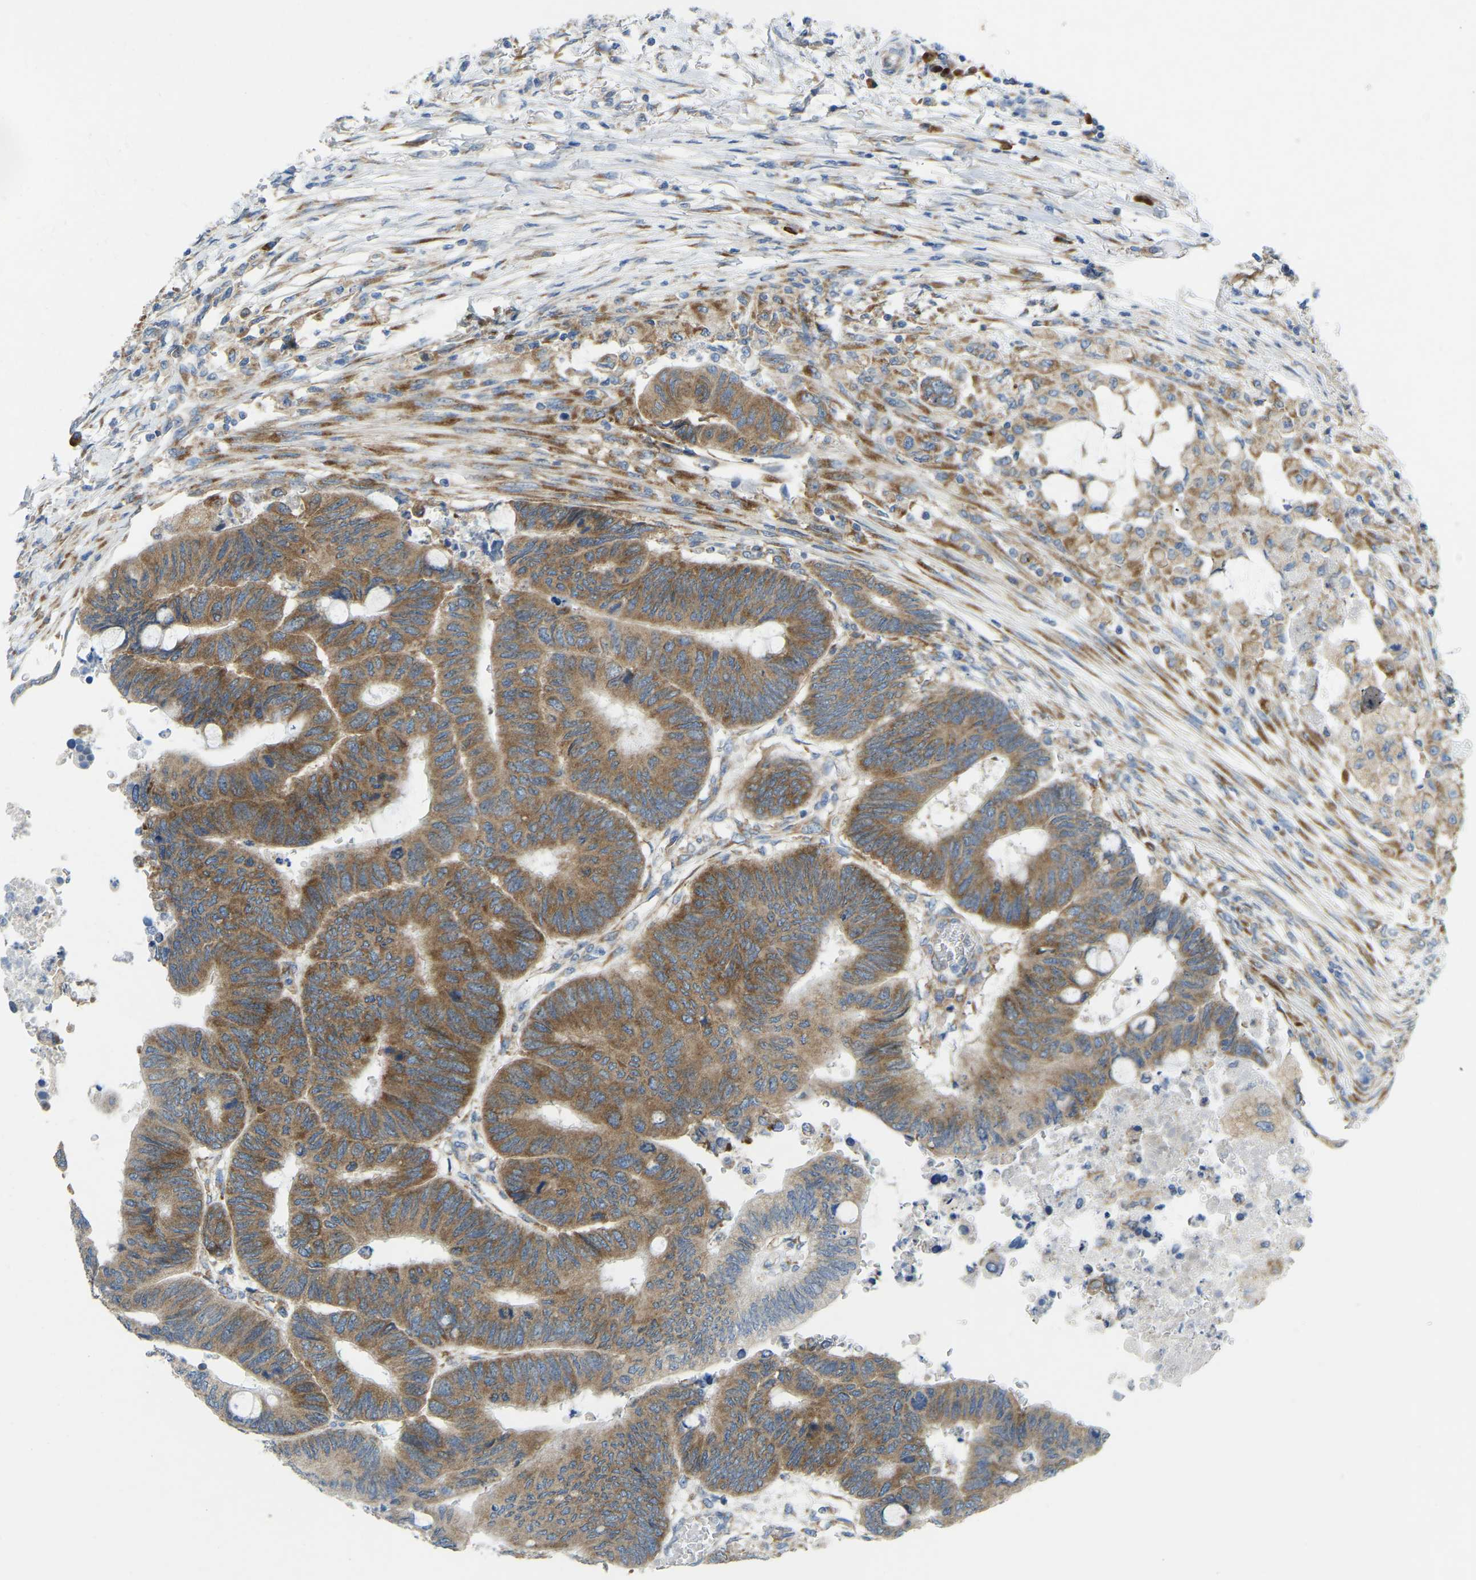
{"staining": {"intensity": "moderate", "quantity": ">75%", "location": "cytoplasmic/membranous"}, "tissue": "colorectal cancer", "cell_type": "Tumor cells", "image_type": "cancer", "snomed": [{"axis": "morphology", "description": "Normal tissue, NOS"}, {"axis": "morphology", "description": "Adenocarcinoma, NOS"}, {"axis": "topography", "description": "Rectum"}, {"axis": "topography", "description": "Peripheral nerve tissue"}], "caption": "This micrograph reveals IHC staining of colorectal adenocarcinoma, with medium moderate cytoplasmic/membranous positivity in approximately >75% of tumor cells.", "gene": "SND1", "patient": {"sex": "male", "age": 92}}